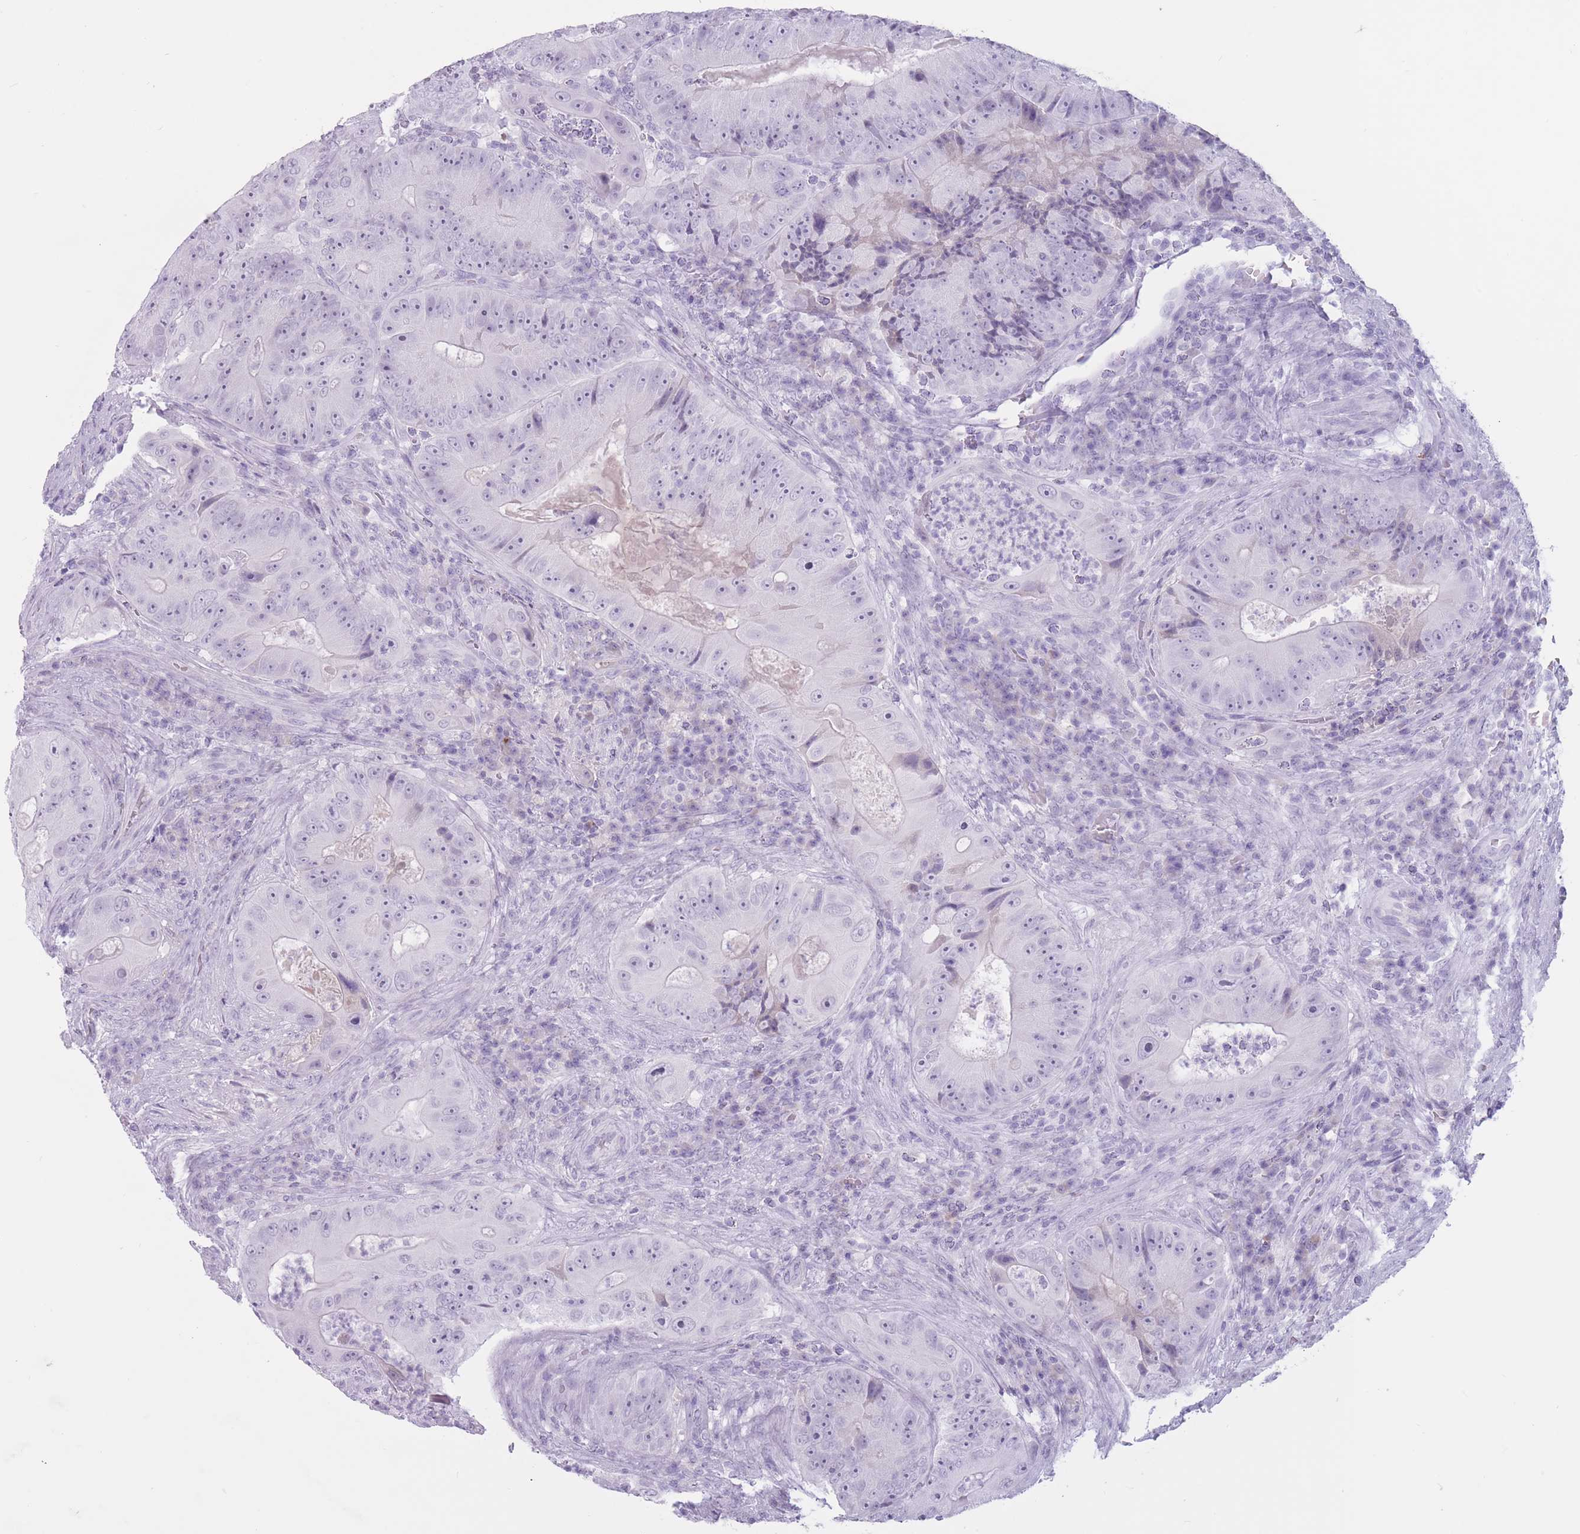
{"staining": {"intensity": "negative", "quantity": "none", "location": "none"}, "tissue": "colorectal cancer", "cell_type": "Tumor cells", "image_type": "cancer", "snomed": [{"axis": "morphology", "description": "Adenocarcinoma, NOS"}, {"axis": "topography", "description": "Colon"}], "caption": "High power microscopy photomicrograph of an IHC histopathology image of colorectal cancer, revealing no significant staining in tumor cells. Nuclei are stained in blue.", "gene": "PNMA3", "patient": {"sex": "female", "age": 86}}